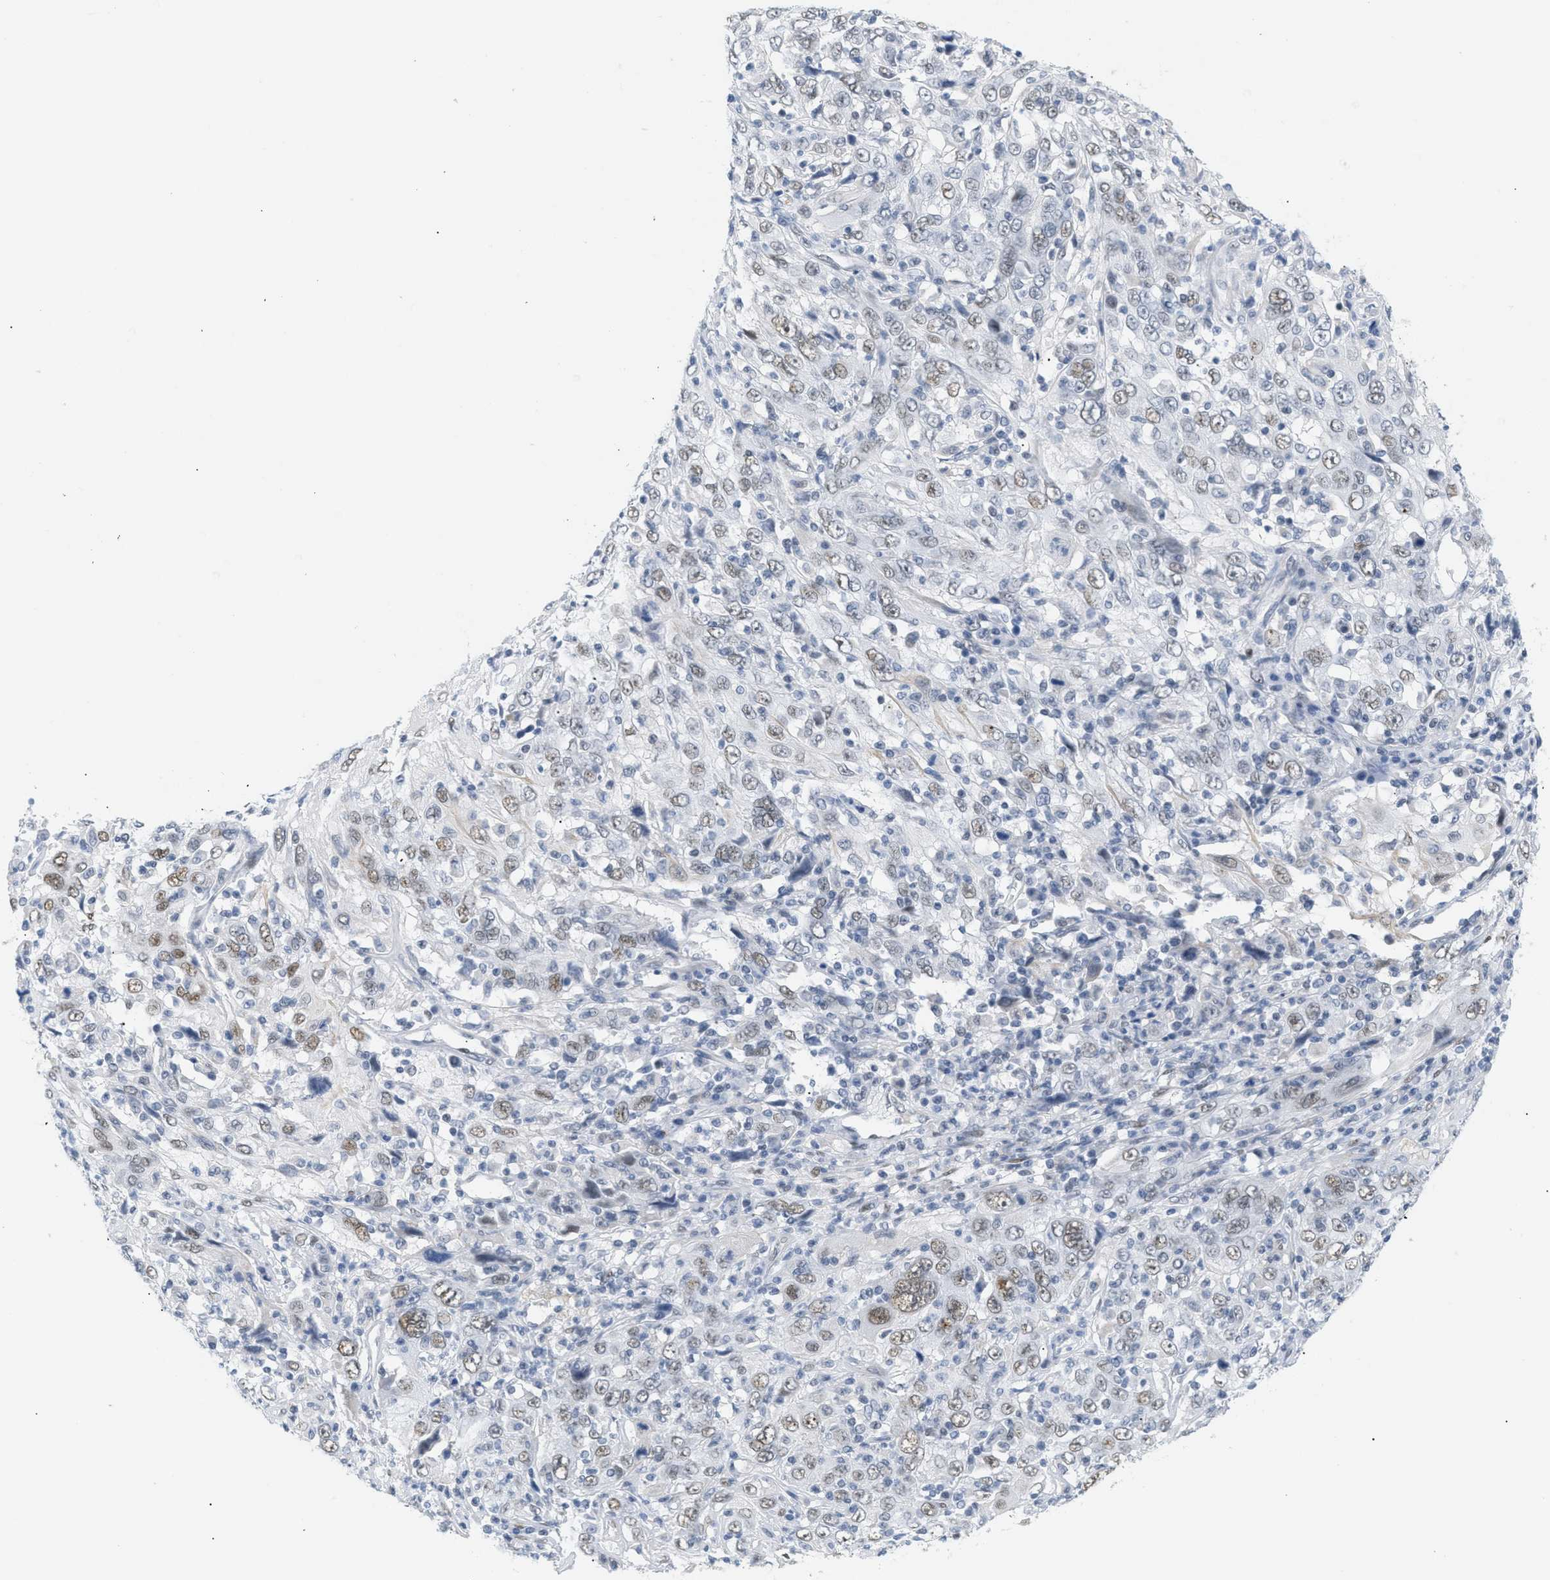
{"staining": {"intensity": "weak", "quantity": "<25%", "location": "cytoplasmic/membranous"}, "tissue": "cervical cancer", "cell_type": "Tumor cells", "image_type": "cancer", "snomed": [{"axis": "morphology", "description": "Squamous cell carcinoma, NOS"}, {"axis": "topography", "description": "Cervix"}], "caption": "An immunohistochemistry photomicrograph of cervical squamous cell carcinoma is shown. There is no staining in tumor cells of cervical squamous cell carcinoma. (DAB (3,3'-diaminobenzidine) immunohistochemistry visualized using brightfield microscopy, high magnification).", "gene": "ELN", "patient": {"sex": "female", "age": 46}}